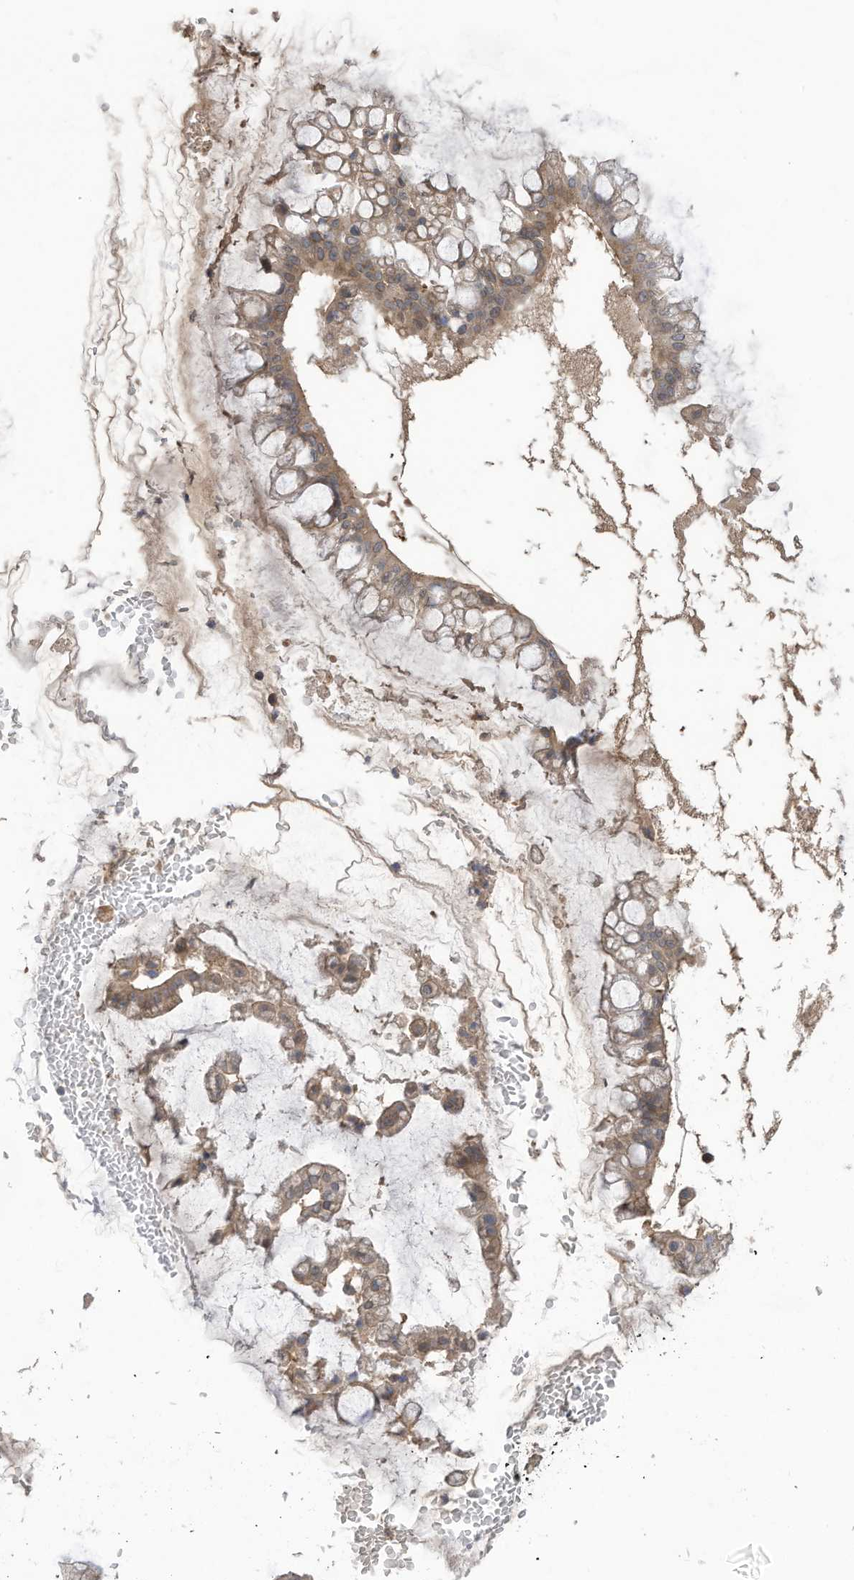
{"staining": {"intensity": "moderate", "quantity": ">75%", "location": "cytoplasmic/membranous"}, "tissue": "ovarian cancer", "cell_type": "Tumor cells", "image_type": "cancer", "snomed": [{"axis": "morphology", "description": "Cystadenocarcinoma, mucinous, NOS"}, {"axis": "topography", "description": "Ovary"}], "caption": "Immunohistochemistry (IHC) image of neoplastic tissue: human mucinous cystadenocarcinoma (ovarian) stained using IHC displays medium levels of moderate protein expression localized specifically in the cytoplasmic/membranous of tumor cells, appearing as a cytoplasmic/membranous brown color.", "gene": "REC8", "patient": {"sex": "female", "age": 73}}